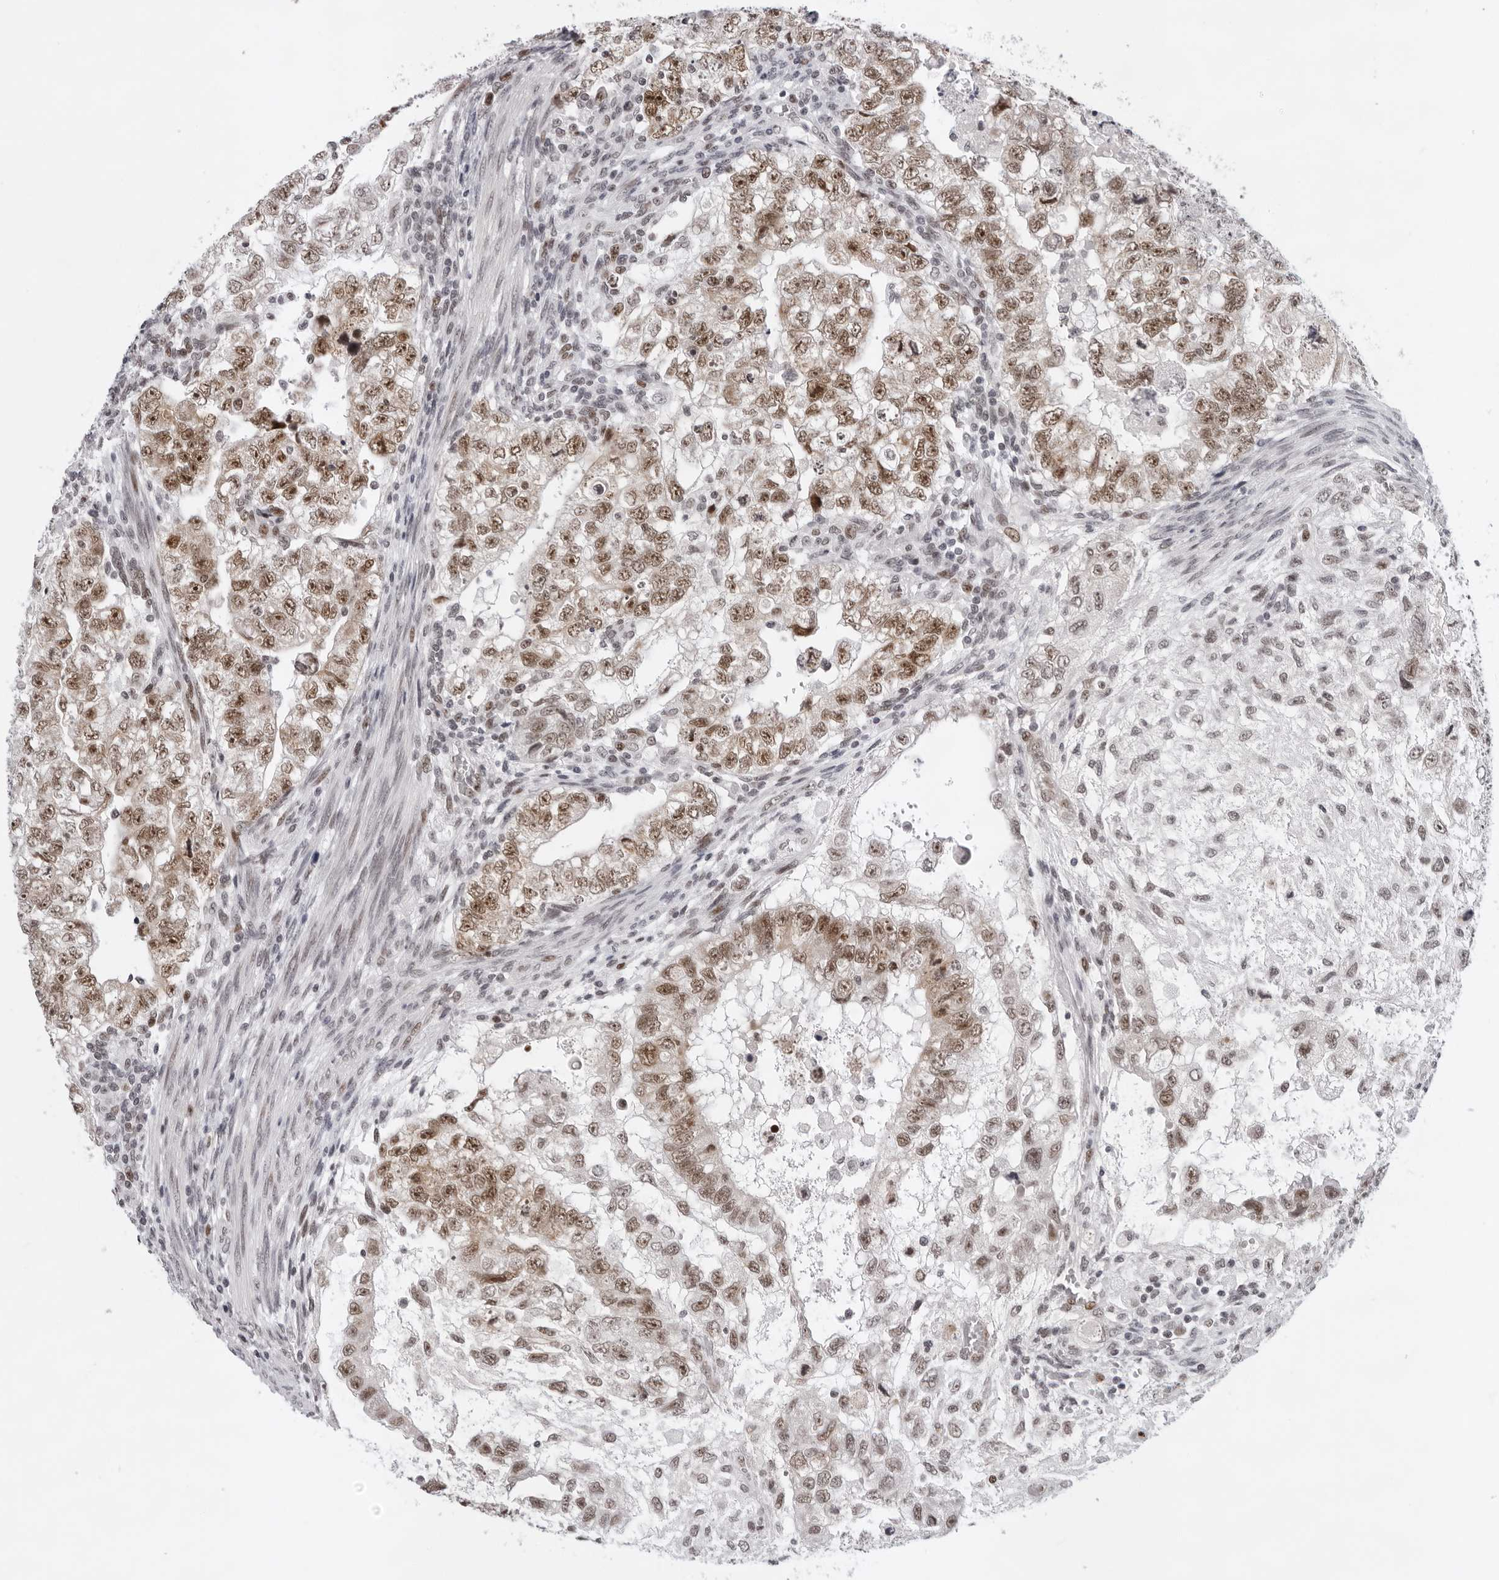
{"staining": {"intensity": "moderate", "quantity": ">75%", "location": "nuclear"}, "tissue": "testis cancer", "cell_type": "Tumor cells", "image_type": "cancer", "snomed": [{"axis": "morphology", "description": "Carcinoma, Embryonal, NOS"}, {"axis": "topography", "description": "Testis"}], "caption": "Protein expression analysis of testis embryonal carcinoma demonstrates moderate nuclear staining in about >75% of tumor cells.", "gene": "USP1", "patient": {"sex": "male", "age": 37}}